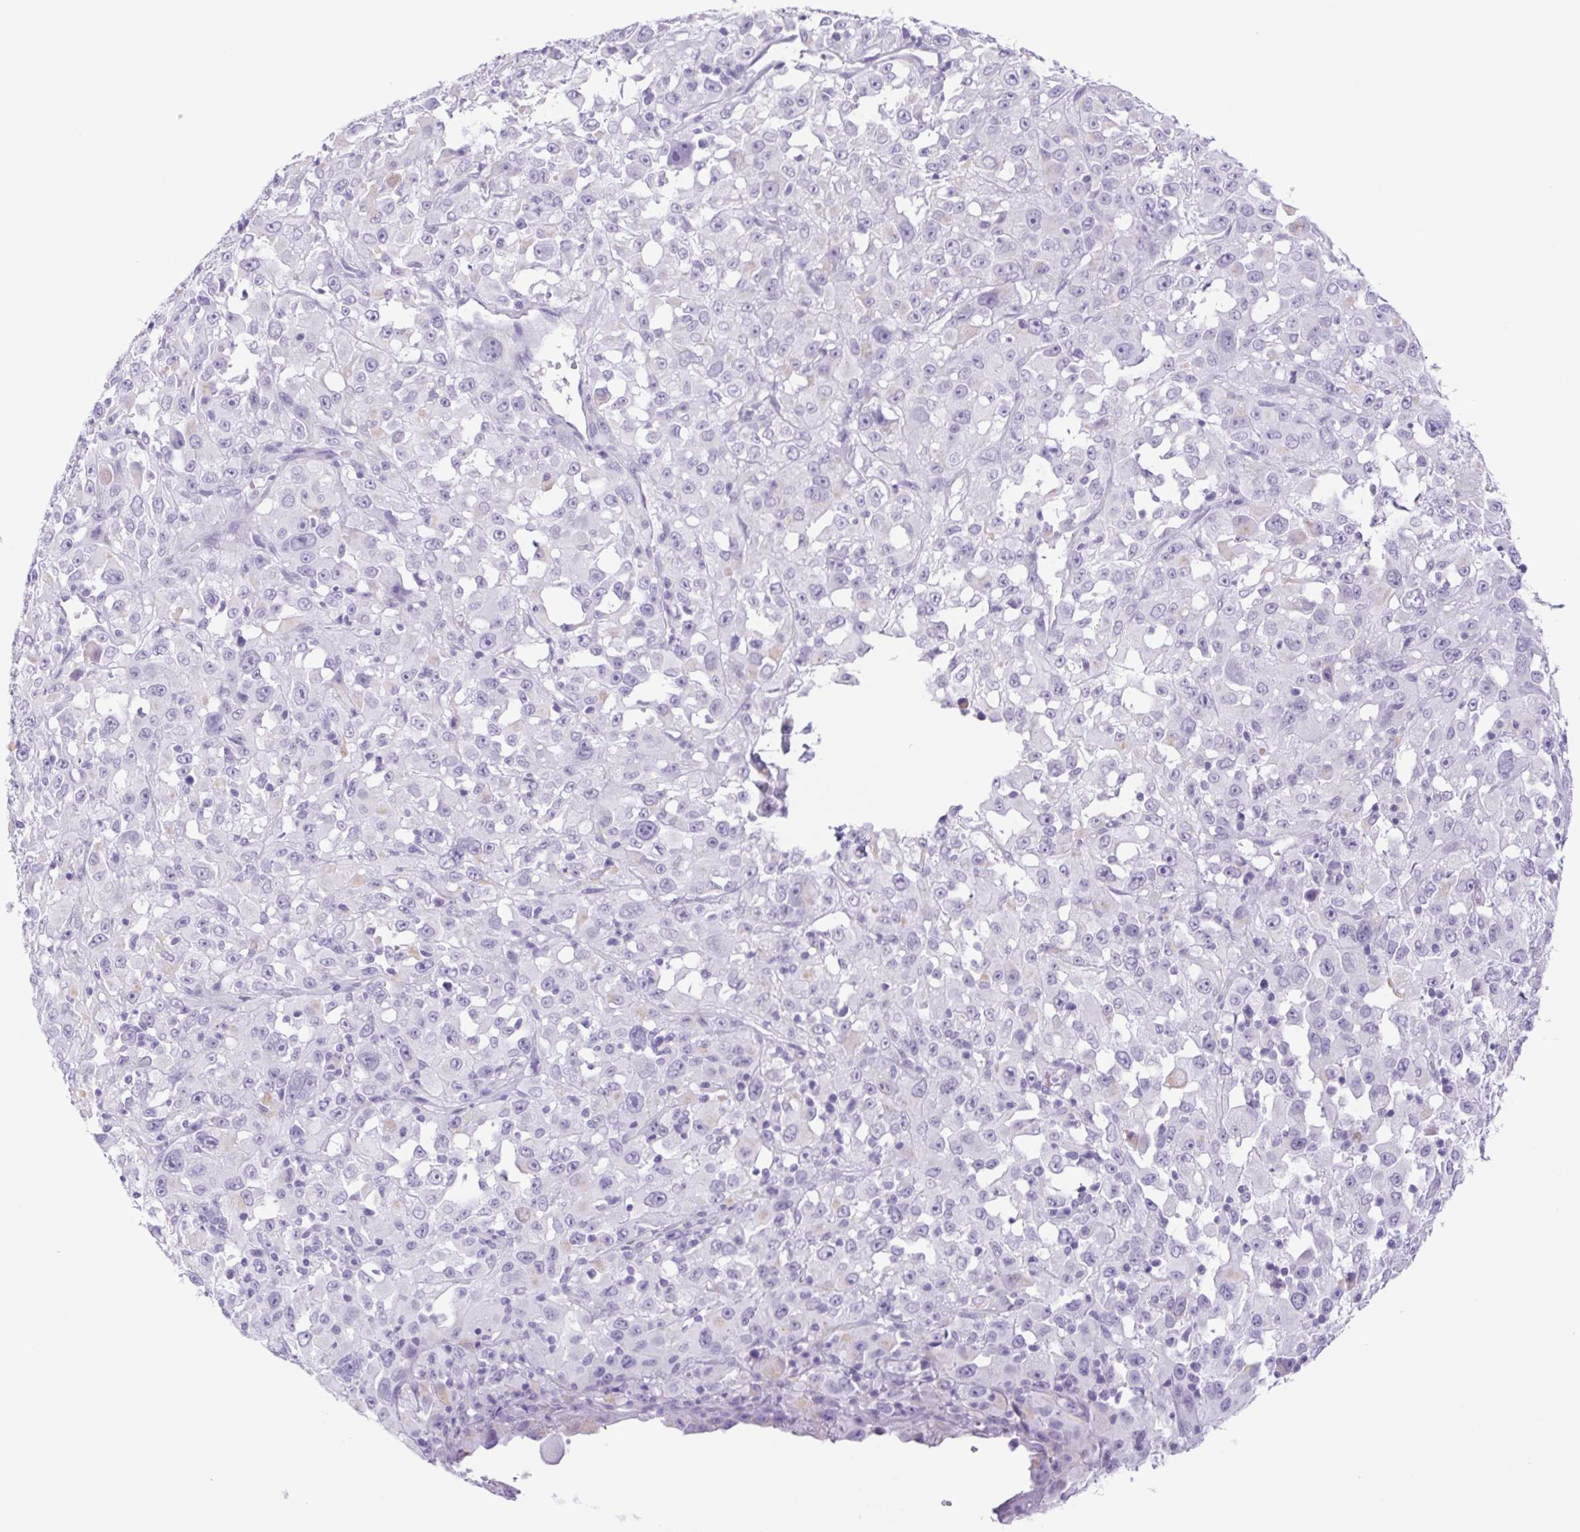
{"staining": {"intensity": "negative", "quantity": "none", "location": "none"}, "tissue": "melanoma", "cell_type": "Tumor cells", "image_type": "cancer", "snomed": [{"axis": "morphology", "description": "Malignant melanoma, Metastatic site"}, {"axis": "topography", "description": "Soft tissue"}], "caption": "Immunohistochemistry (IHC) histopathology image of melanoma stained for a protein (brown), which displays no staining in tumor cells.", "gene": "CYP21A2", "patient": {"sex": "male", "age": 50}}